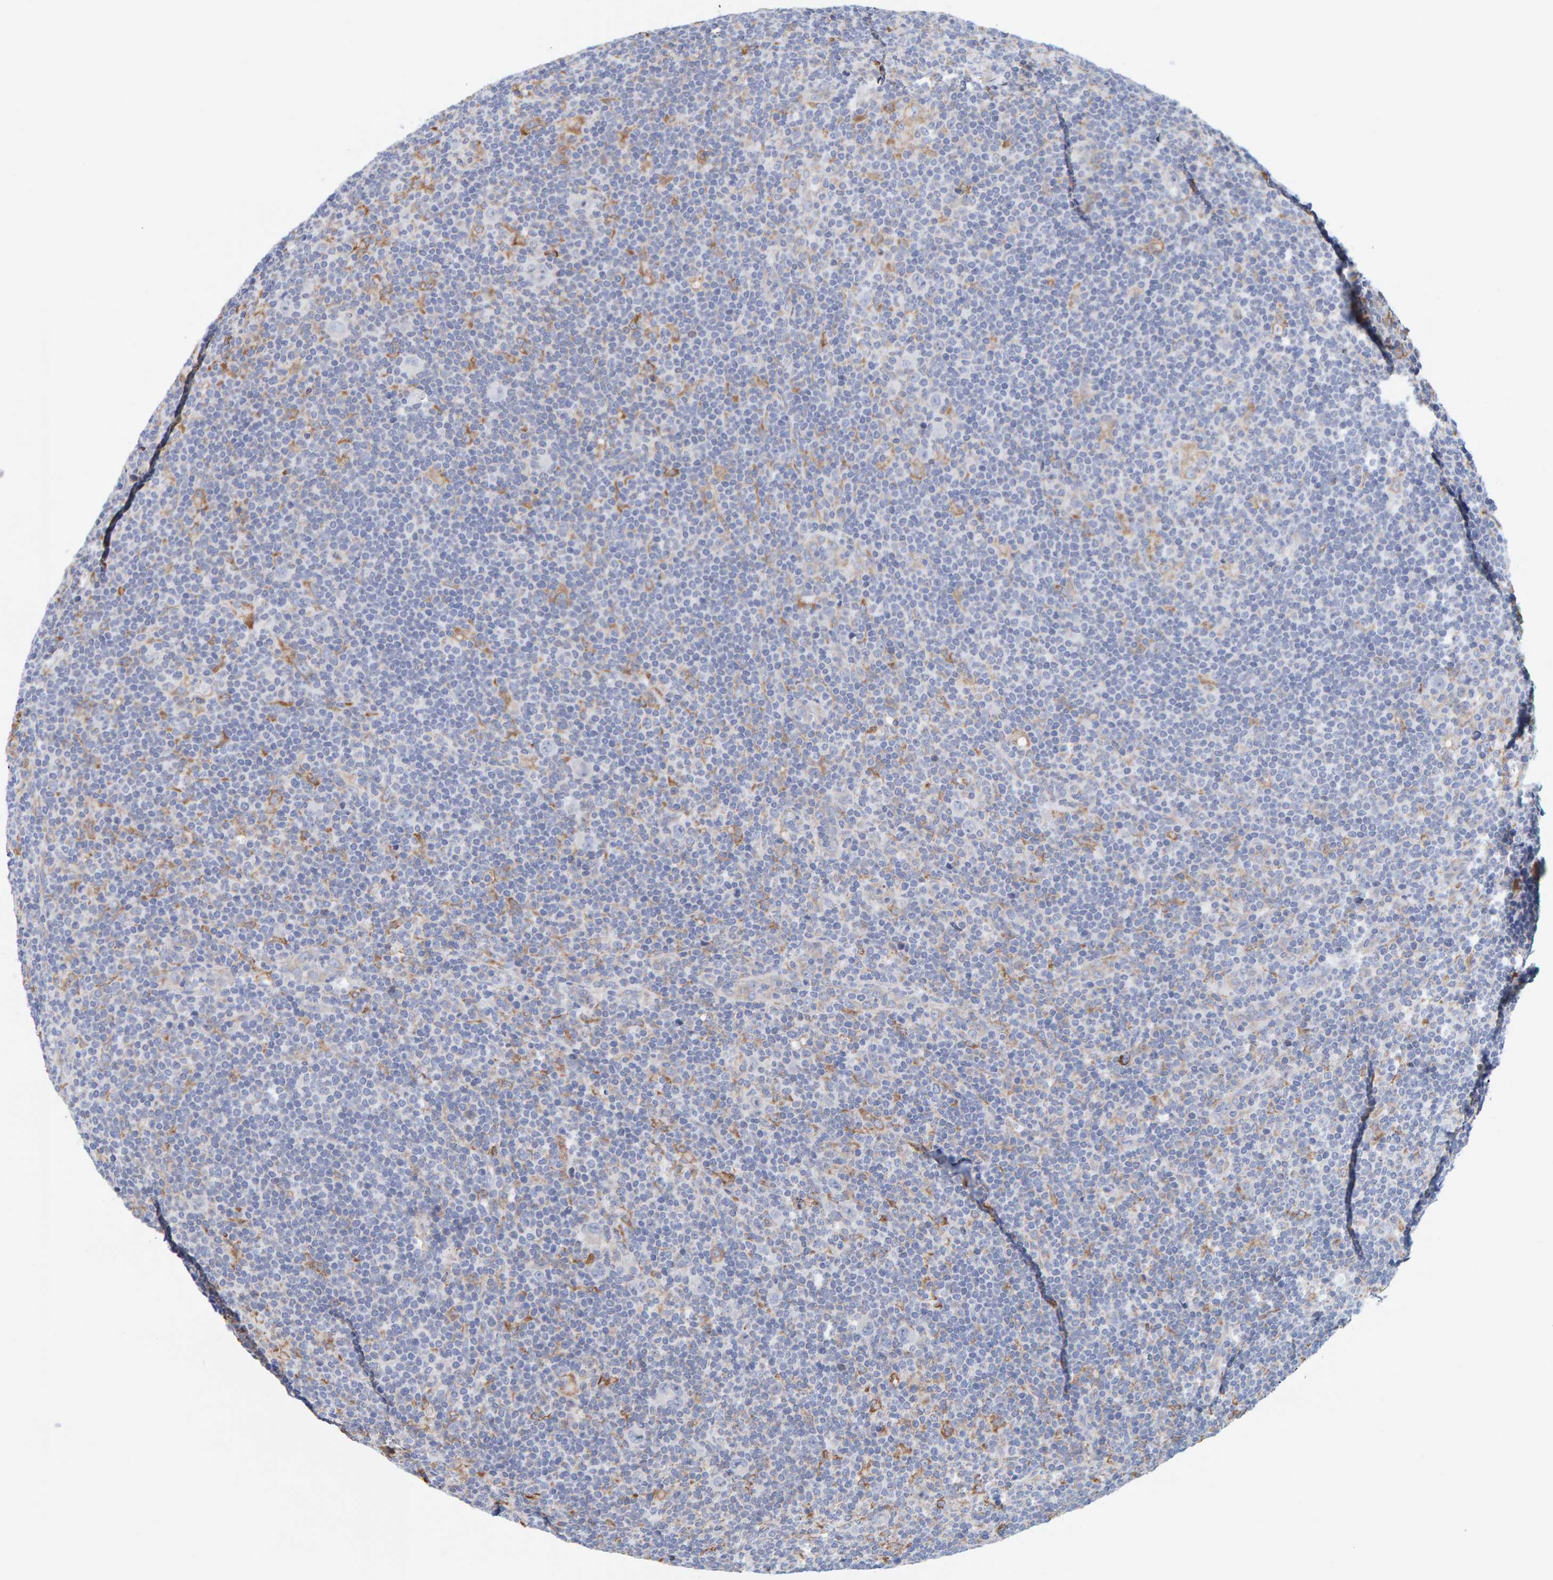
{"staining": {"intensity": "negative", "quantity": "none", "location": "none"}, "tissue": "lymphoma", "cell_type": "Tumor cells", "image_type": "cancer", "snomed": [{"axis": "morphology", "description": "Hodgkin's disease, NOS"}, {"axis": "topography", "description": "Lymph node"}], "caption": "High power microscopy photomicrograph of an immunohistochemistry image of lymphoma, revealing no significant expression in tumor cells.", "gene": "SGPL1", "patient": {"sex": "female", "age": 57}}